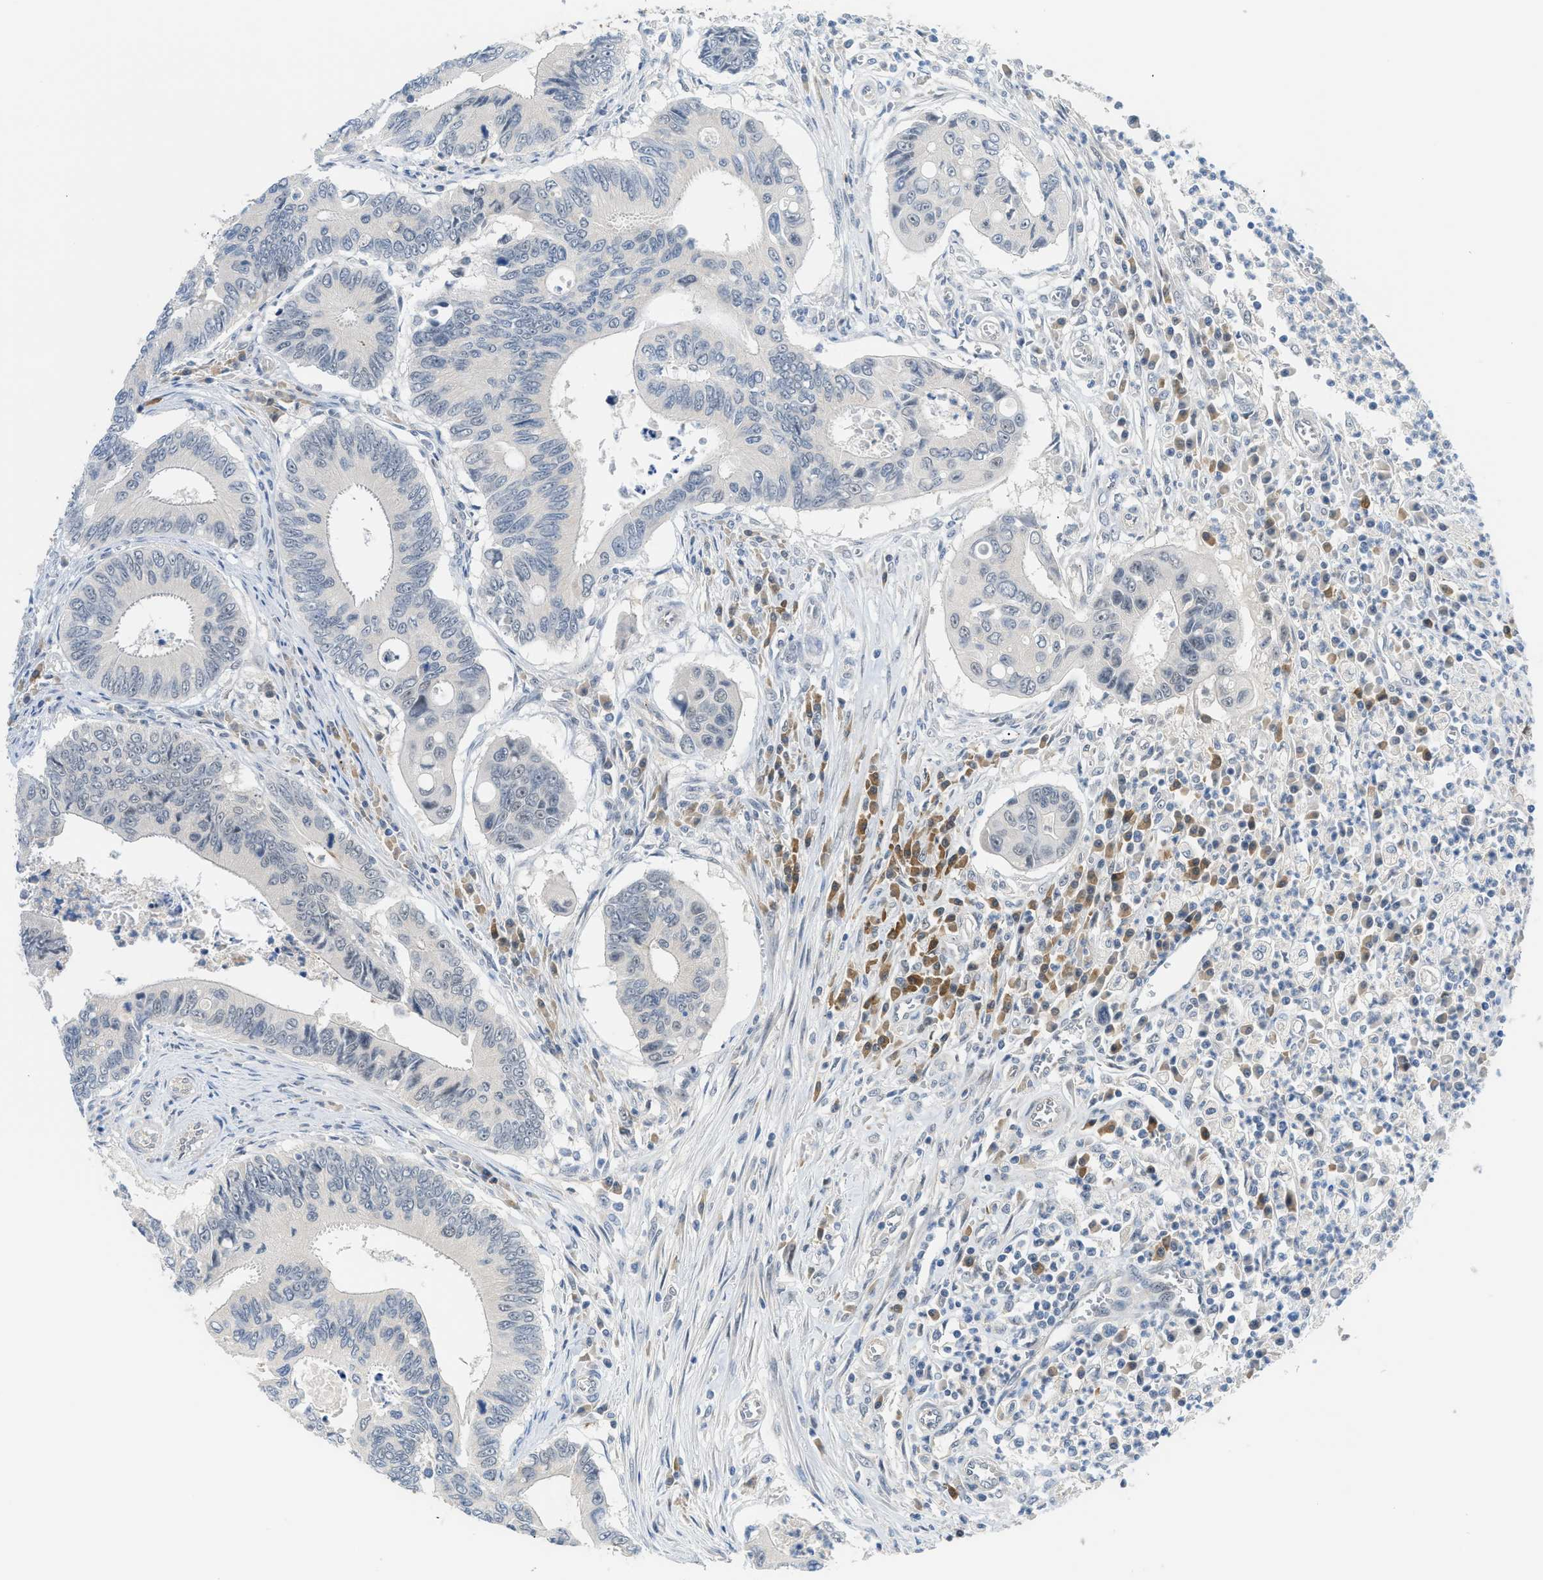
{"staining": {"intensity": "negative", "quantity": "none", "location": "none"}, "tissue": "colorectal cancer", "cell_type": "Tumor cells", "image_type": "cancer", "snomed": [{"axis": "morphology", "description": "Inflammation, NOS"}, {"axis": "morphology", "description": "Adenocarcinoma, NOS"}, {"axis": "topography", "description": "Colon"}], "caption": "DAB immunohistochemical staining of human colorectal adenocarcinoma demonstrates no significant positivity in tumor cells.", "gene": "PSAT1", "patient": {"sex": "male", "age": 72}}